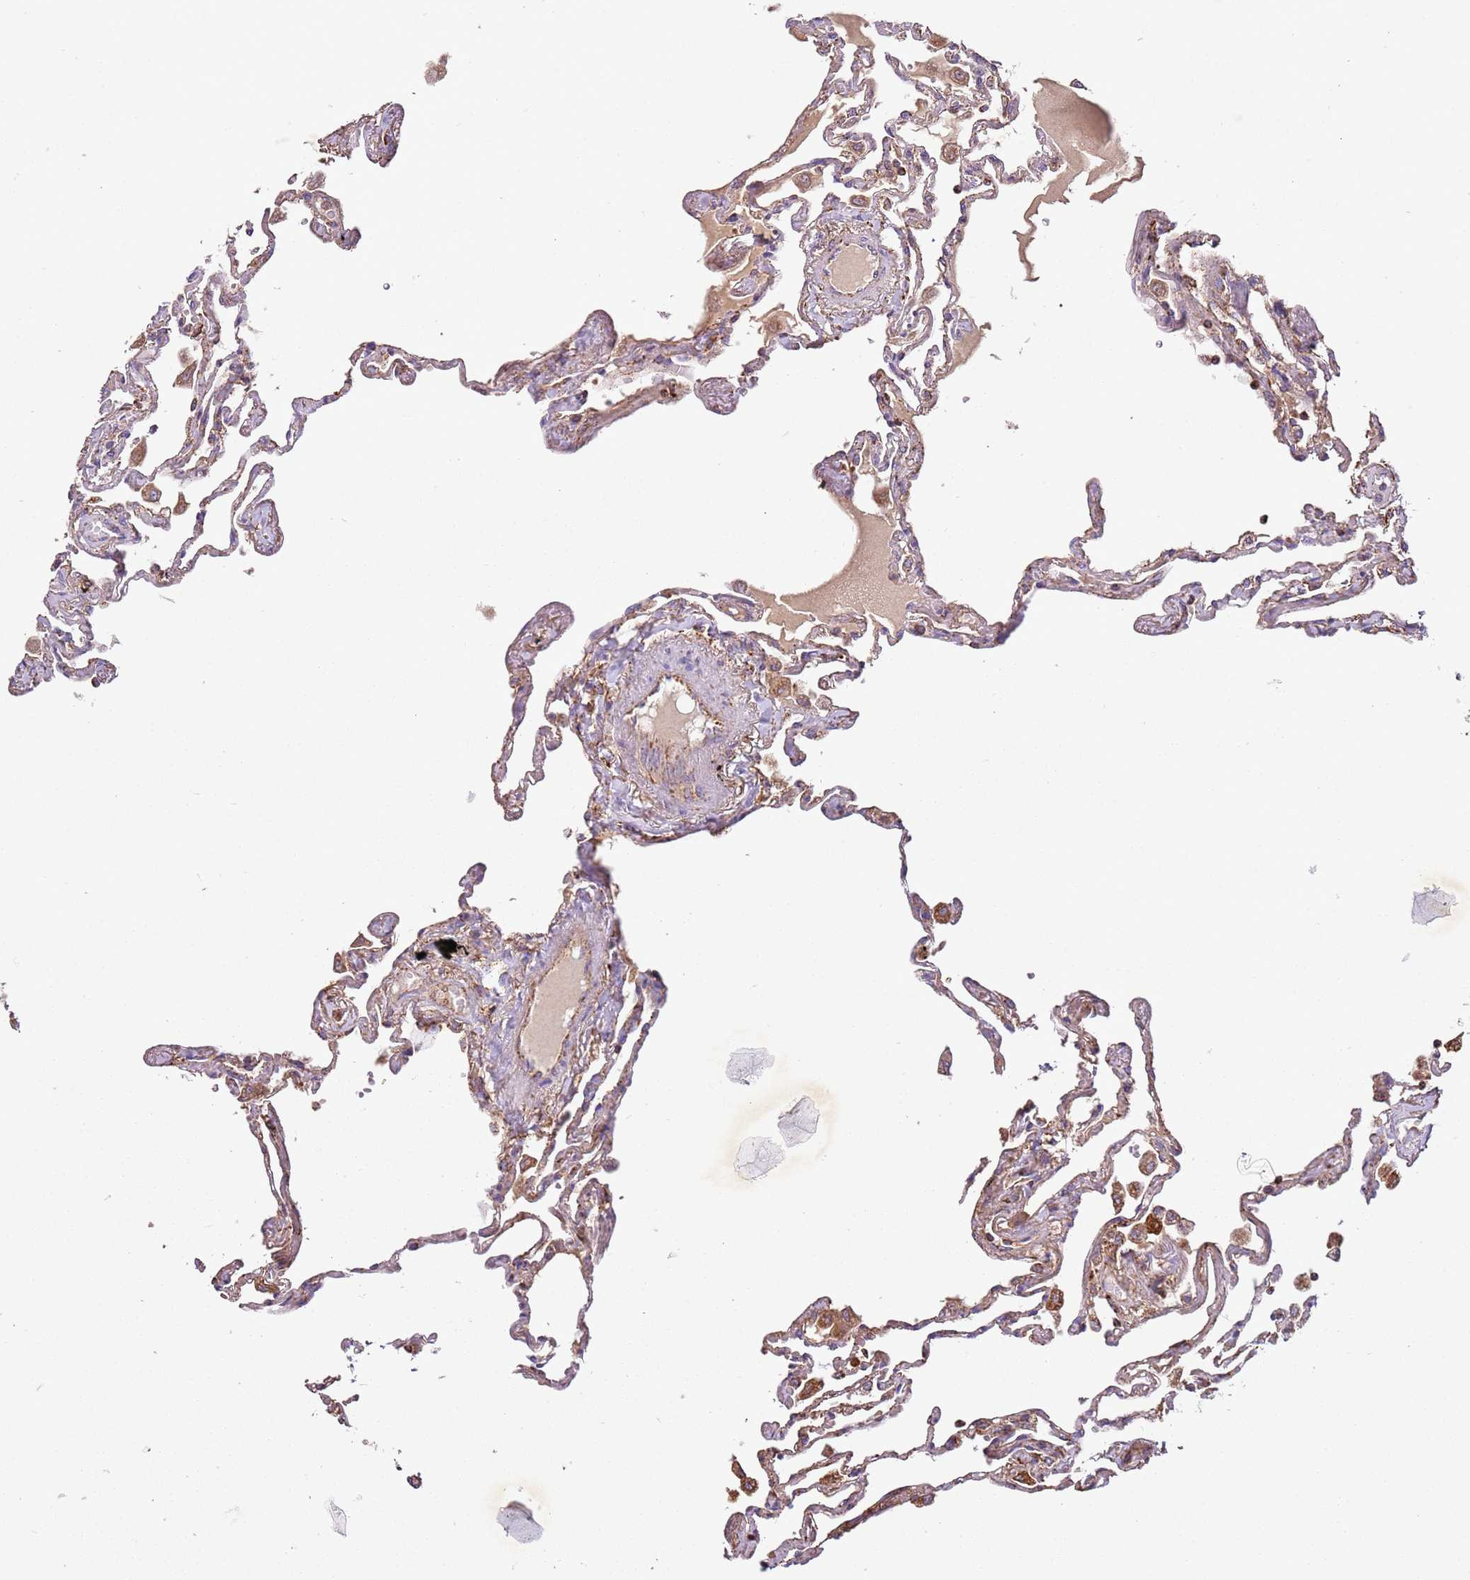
{"staining": {"intensity": "weak", "quantity": ">75%", "location": "cytoplasmic/membranous"}, "tissue": "lung", "cell_type": "Alveolar cells", "image_type": "normal", "snomed": [{"axis": "morphology", "description": "Normal tissue, NOS"}, {"axis": "topography", "description": "Lung"}], "caption": "Immunohistochemical staining of benign lung exhibits low levels of weak cytoplasmic/membranous staining in about >75% of alveolar cells. (Stains: DAB in brown, nuclei in blue, Microscopy: brightfield microscopy at high magnification).", "gene": "RMND5A", "patient": {"sex": "female", "age": 67}}